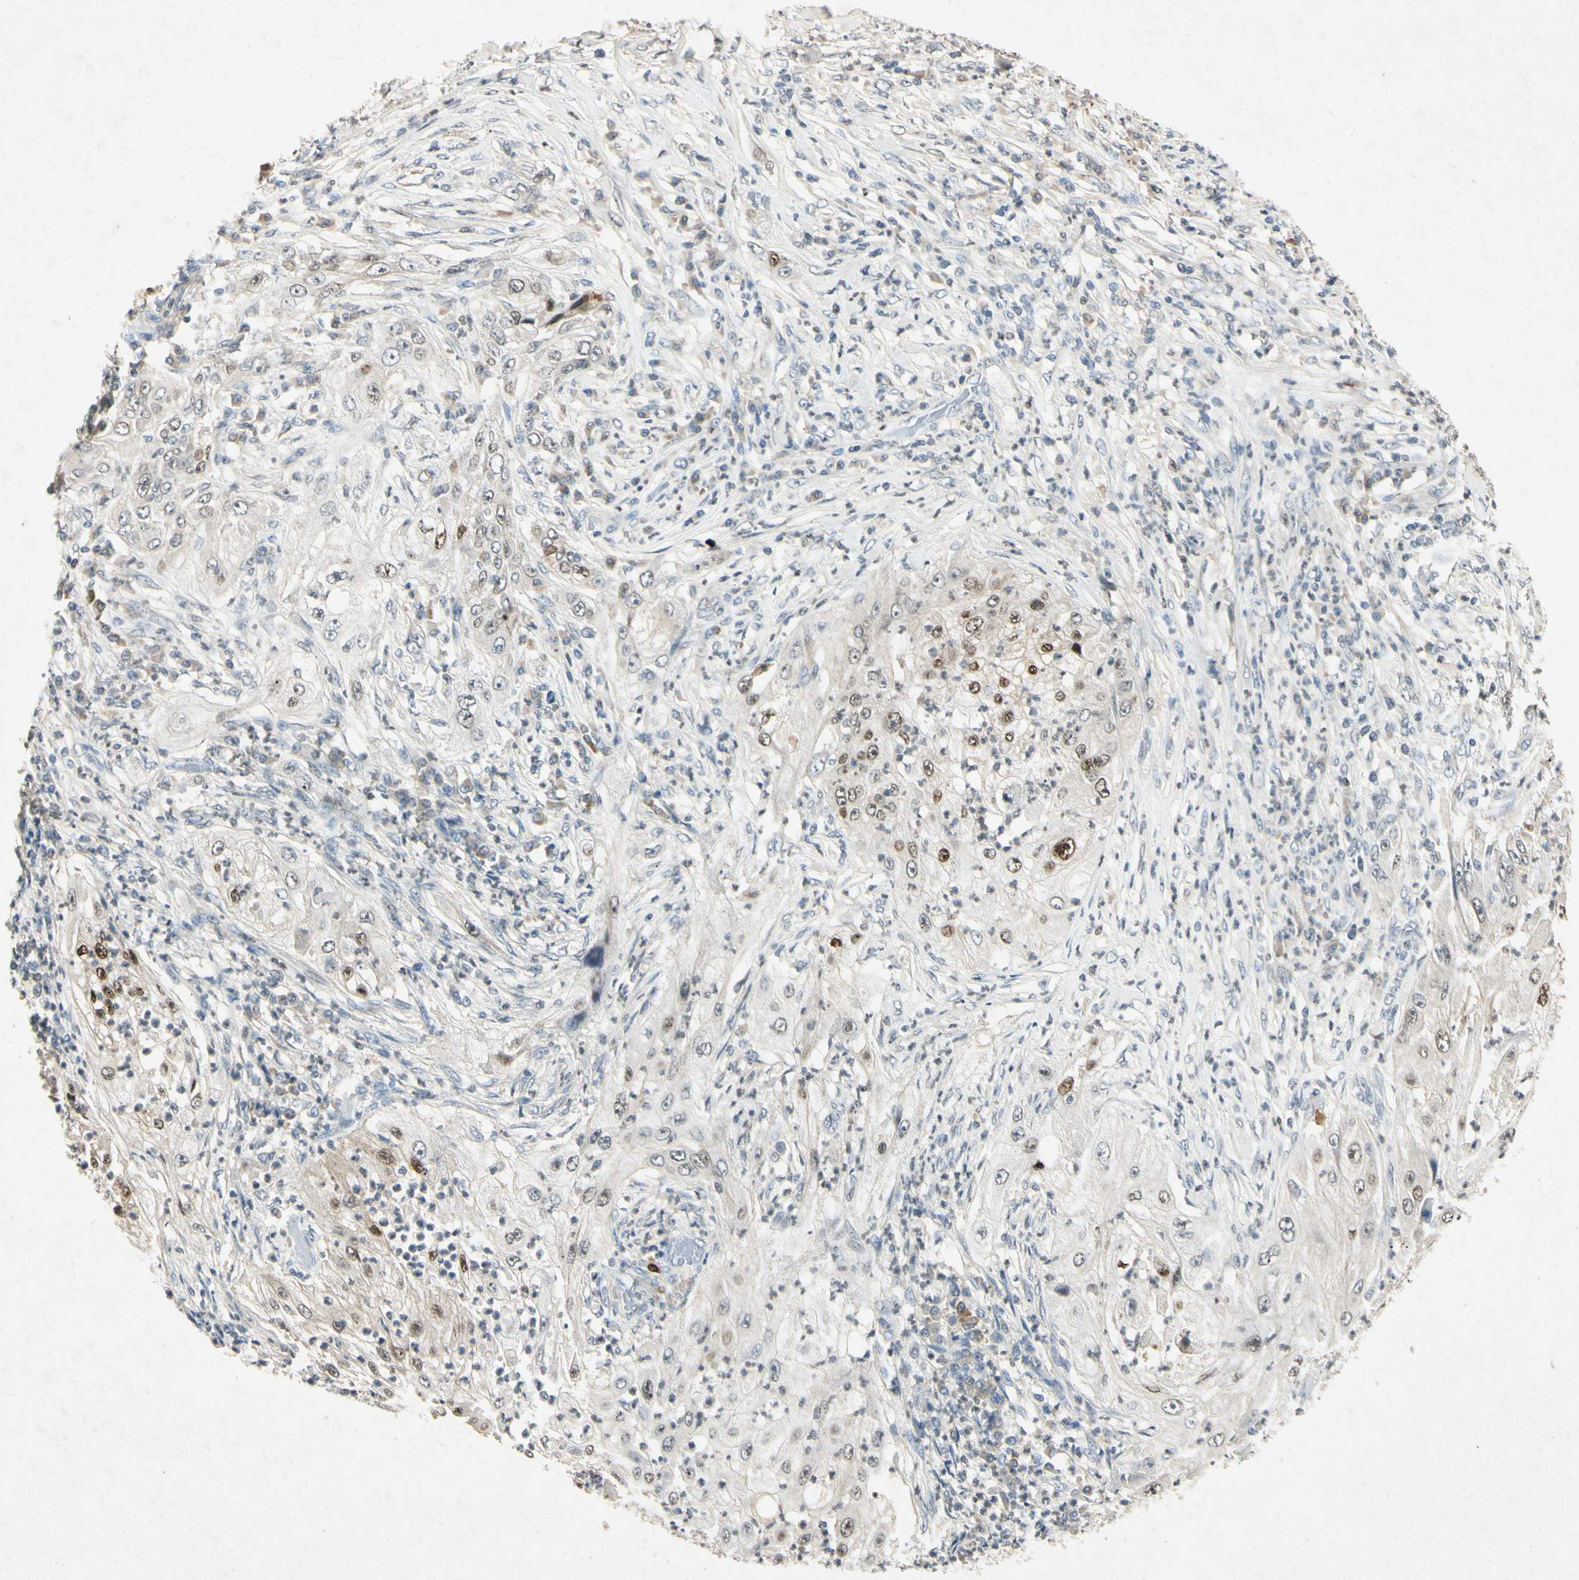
{"staining": {"intensity": "moderate", "quantity": "<25%", "location": "nuclear"}, "tissue": "lung cancer", "cell_type": "Tumor cells", "image_type": "cancer", "snomed": [{"axis": "morphology", "description": "Inflammation, NOS"}, {"axis": "morphology", "description": "Squamous cell carcinoma, NOS"}, {"axis": "topography", "description": "Lymph node"}, {"axis": "topography", "description": "Soft tissue"}, {"axis": "topography", "description": "Lung"}], "caption": "Immunohistochemical staining of lung cancer displays low levels of moderate nuclear protein staining in about <25% of tumor cells.", "gene": "HSPA1B", "patient": {"sex": "male", "age": 66}}